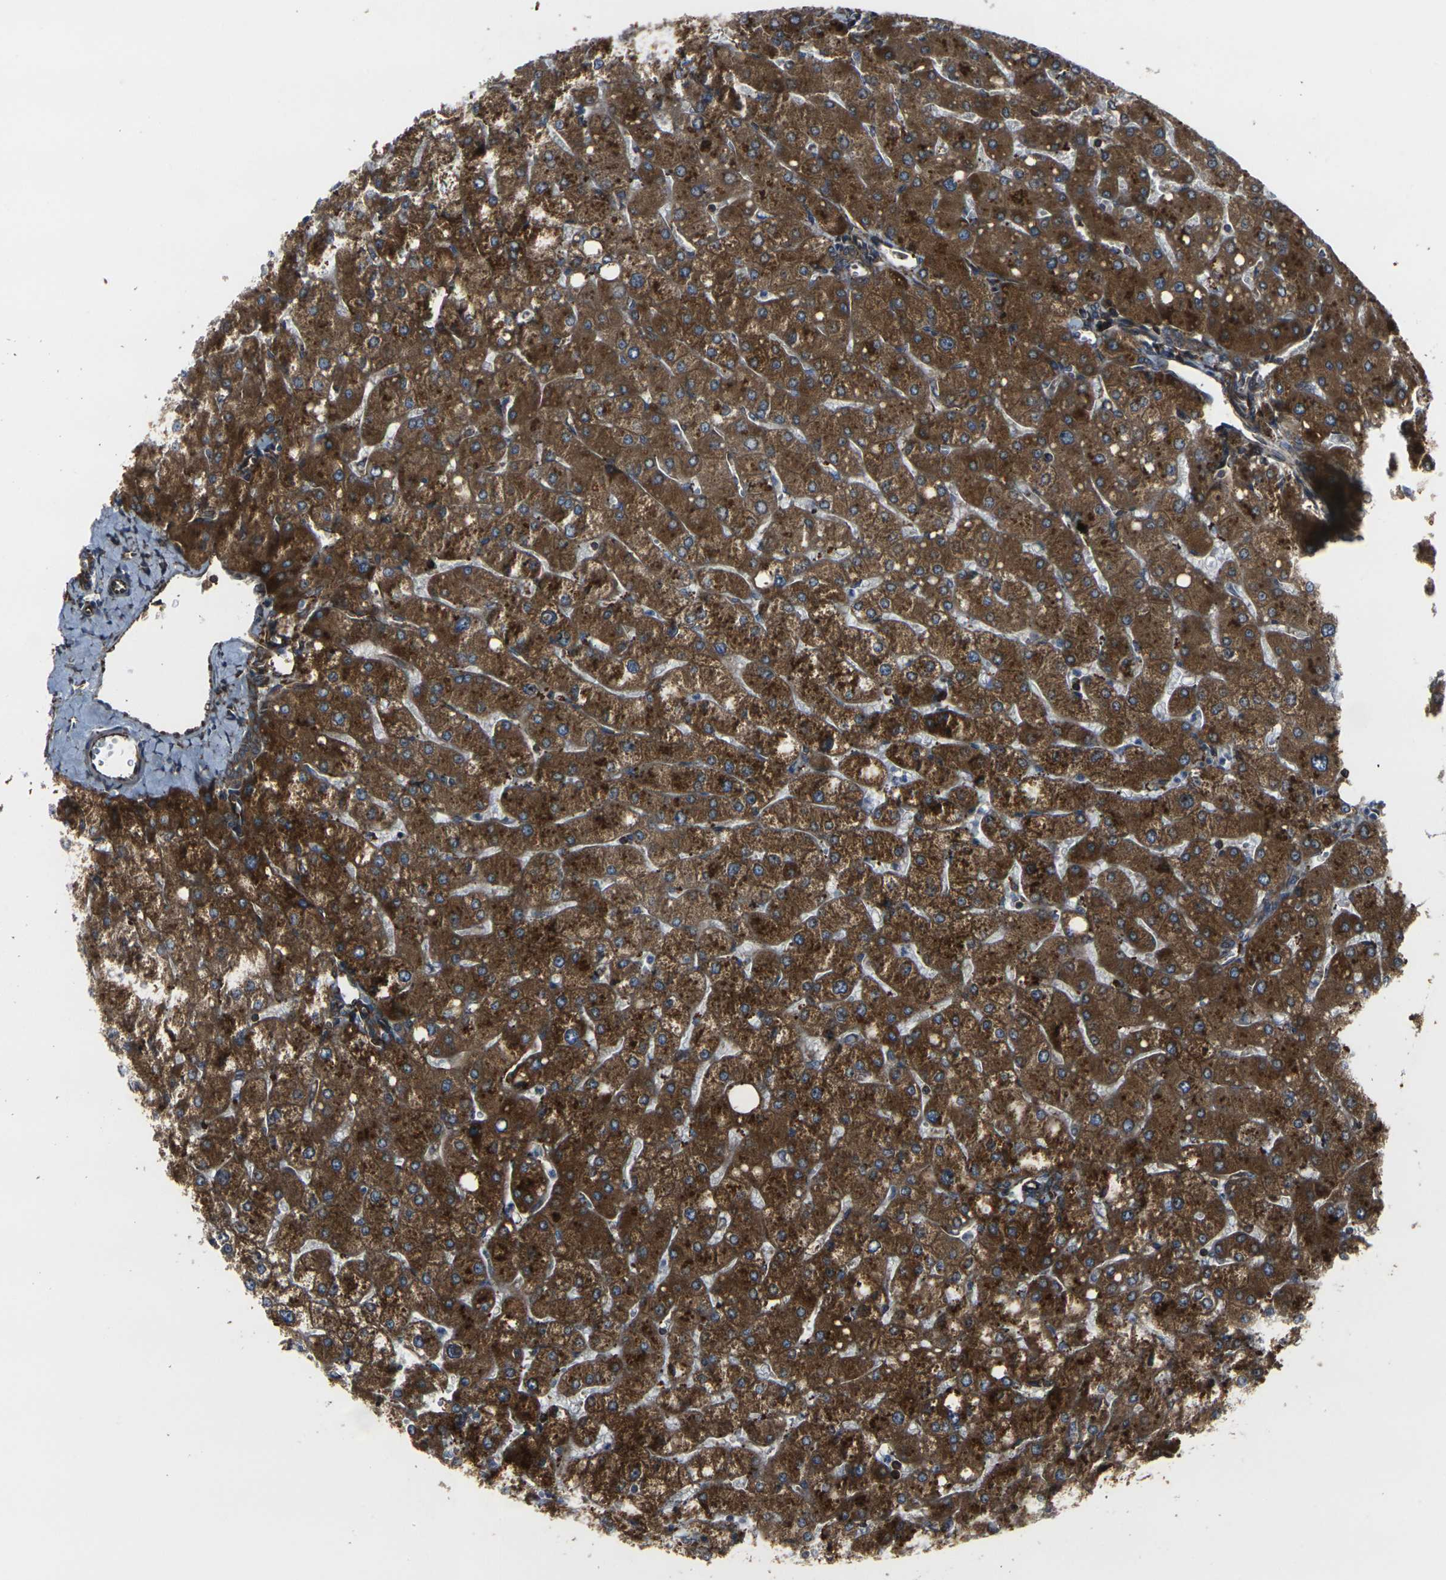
{"staining": {"intensity": "moderate", "quantity": ">75%", "location": "cytoplasmic/membranous"}, "tissue": "liver", "cell_type": "Cholangiocytes", "image_type": "normal", "snomed": [{"axis": "morphology", "description": "Normal tissue, NOS"}, {"axis": "topography", "description": "Liver"}], "caption": "Liver stained for a protein exhibits moderate cytoplasmic/membranous positivity in cholangiocytes. The staining was performed using DAB (3,3'-diaminobenzidine) to visualize the protein expression in brown, while the nuclei were stained in blue with hematoxylin (Magnification: 20x).", "gene": "MARCHF2", "patient": {"sex": "male", "age": 55}}